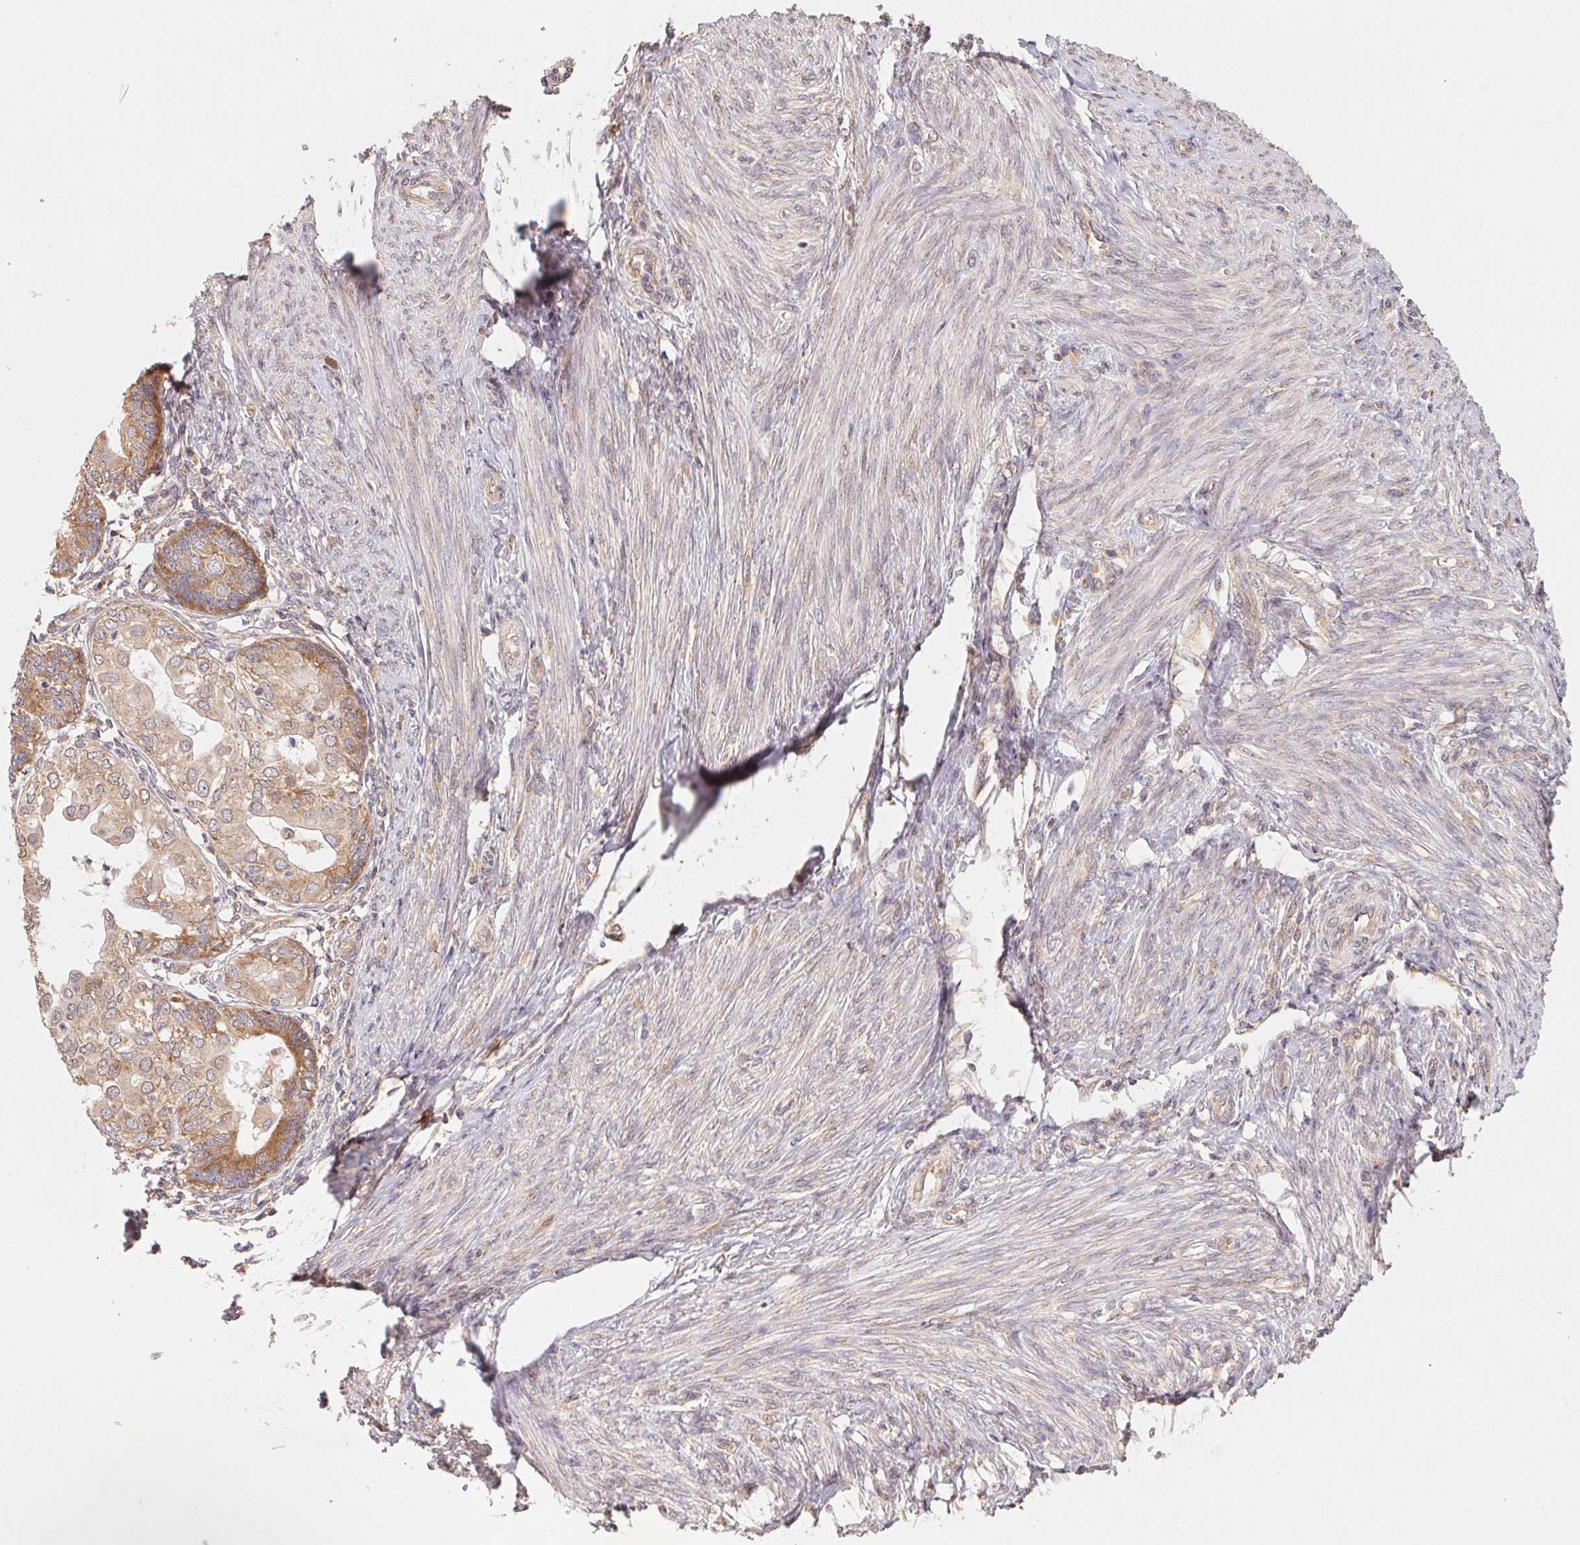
{"staining": {"intensity": "moderate", "quantity": ">75%", "location": "cytoplasmic/membranous"}, "tissue": "endometrial cancer", "cell_type": "Tumor cells", "image_type": "cancer", "snomed": [{"axis": "morphology", "description": "Adenocarcinoma, NOS"}, {"axis": "topography", "description": "Endometrium"}], "caption": "Protein expression by immunohistochemistry exhibits moderate cytoplasmic/membranous positivity in approximately >75% of tumor cells in adenocarcinoma (endometrial).", "gene": "RPL27A", "patient": {"sex": "female", "age": 68}}